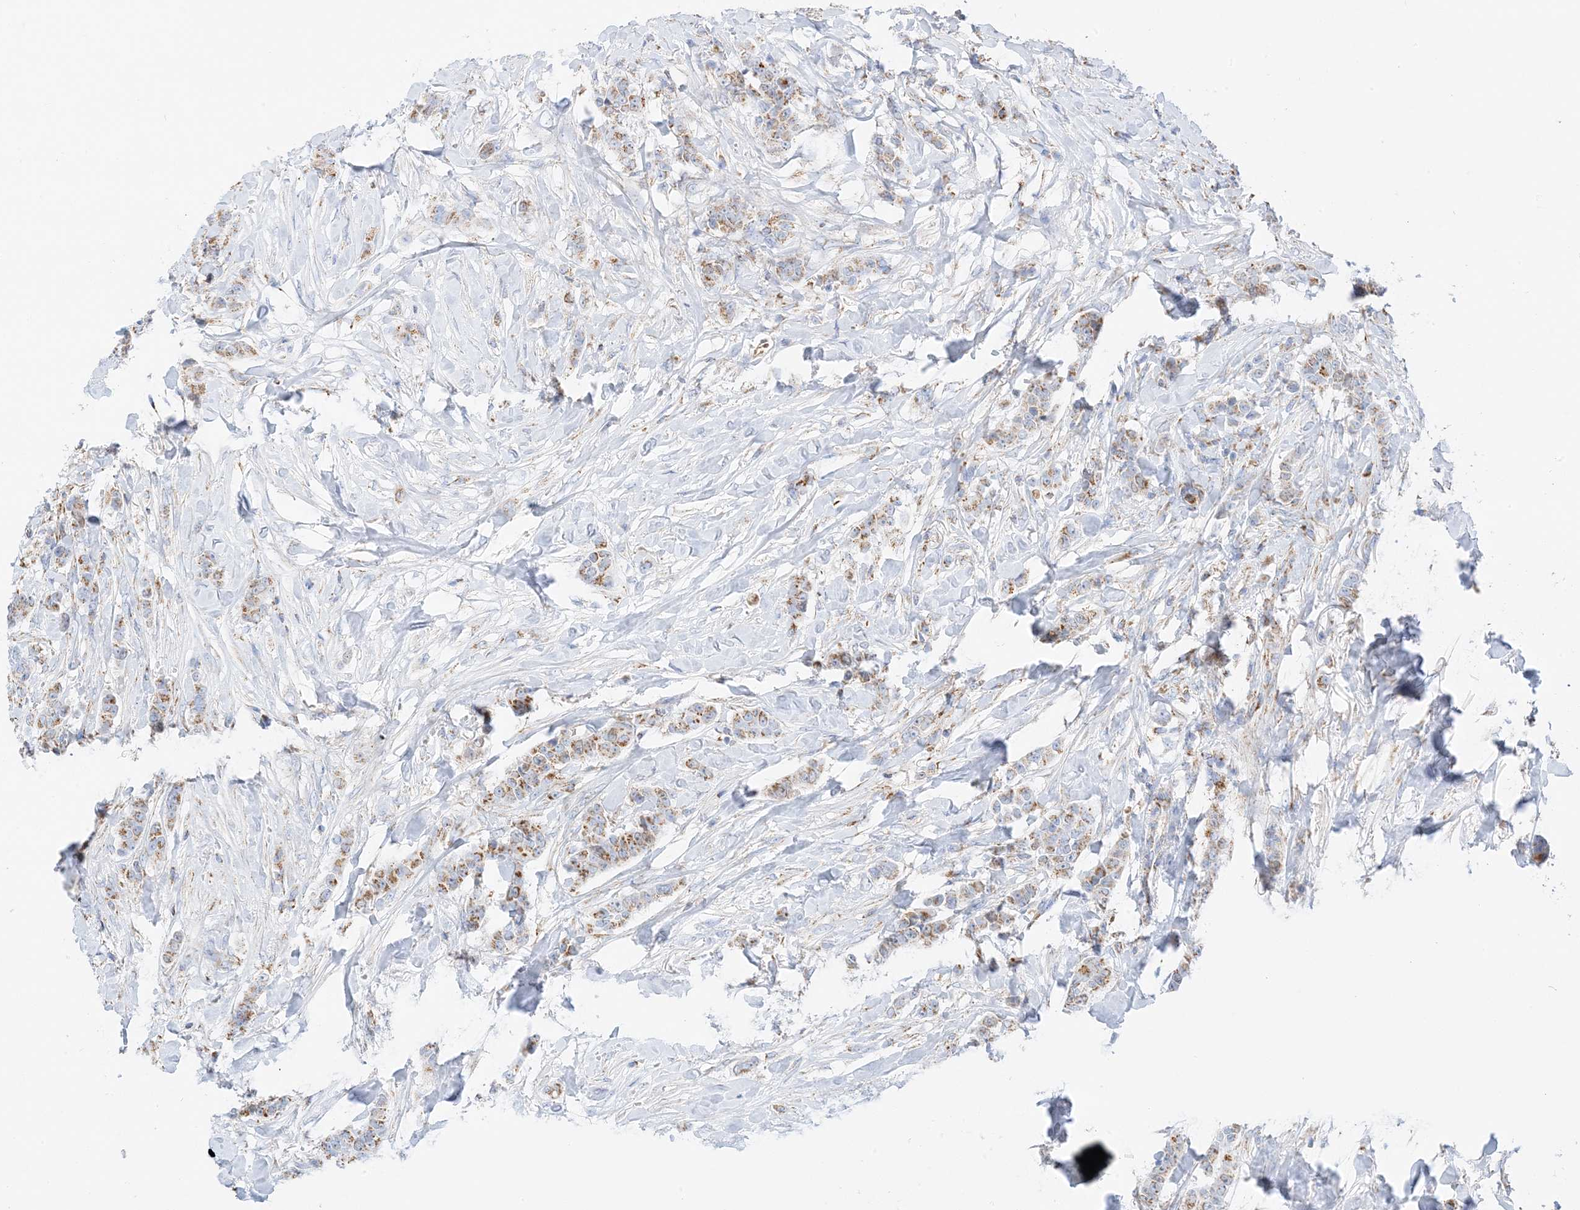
{"staining": {"intensity": "moderate", "quantity": ">75%", "location": "cytoplasmic/membranous"}, "tissue": "breast cancer", "cell_type": "Tumor cells", "image_type": "cancer", "snomed": [{"axis": "morphology", "description": "Duct carcinoma"}, {"axis": "topography", "description": "Breast"}], "caption": "This histopathology image shows immunohistochemistry staining of breast cancer, with medium moderate cytoplasmic/membranous positivity in approximately >75% of tumor cells.", "gene": "CAPN13", "patient": {"sex": "female", "age": 40}}